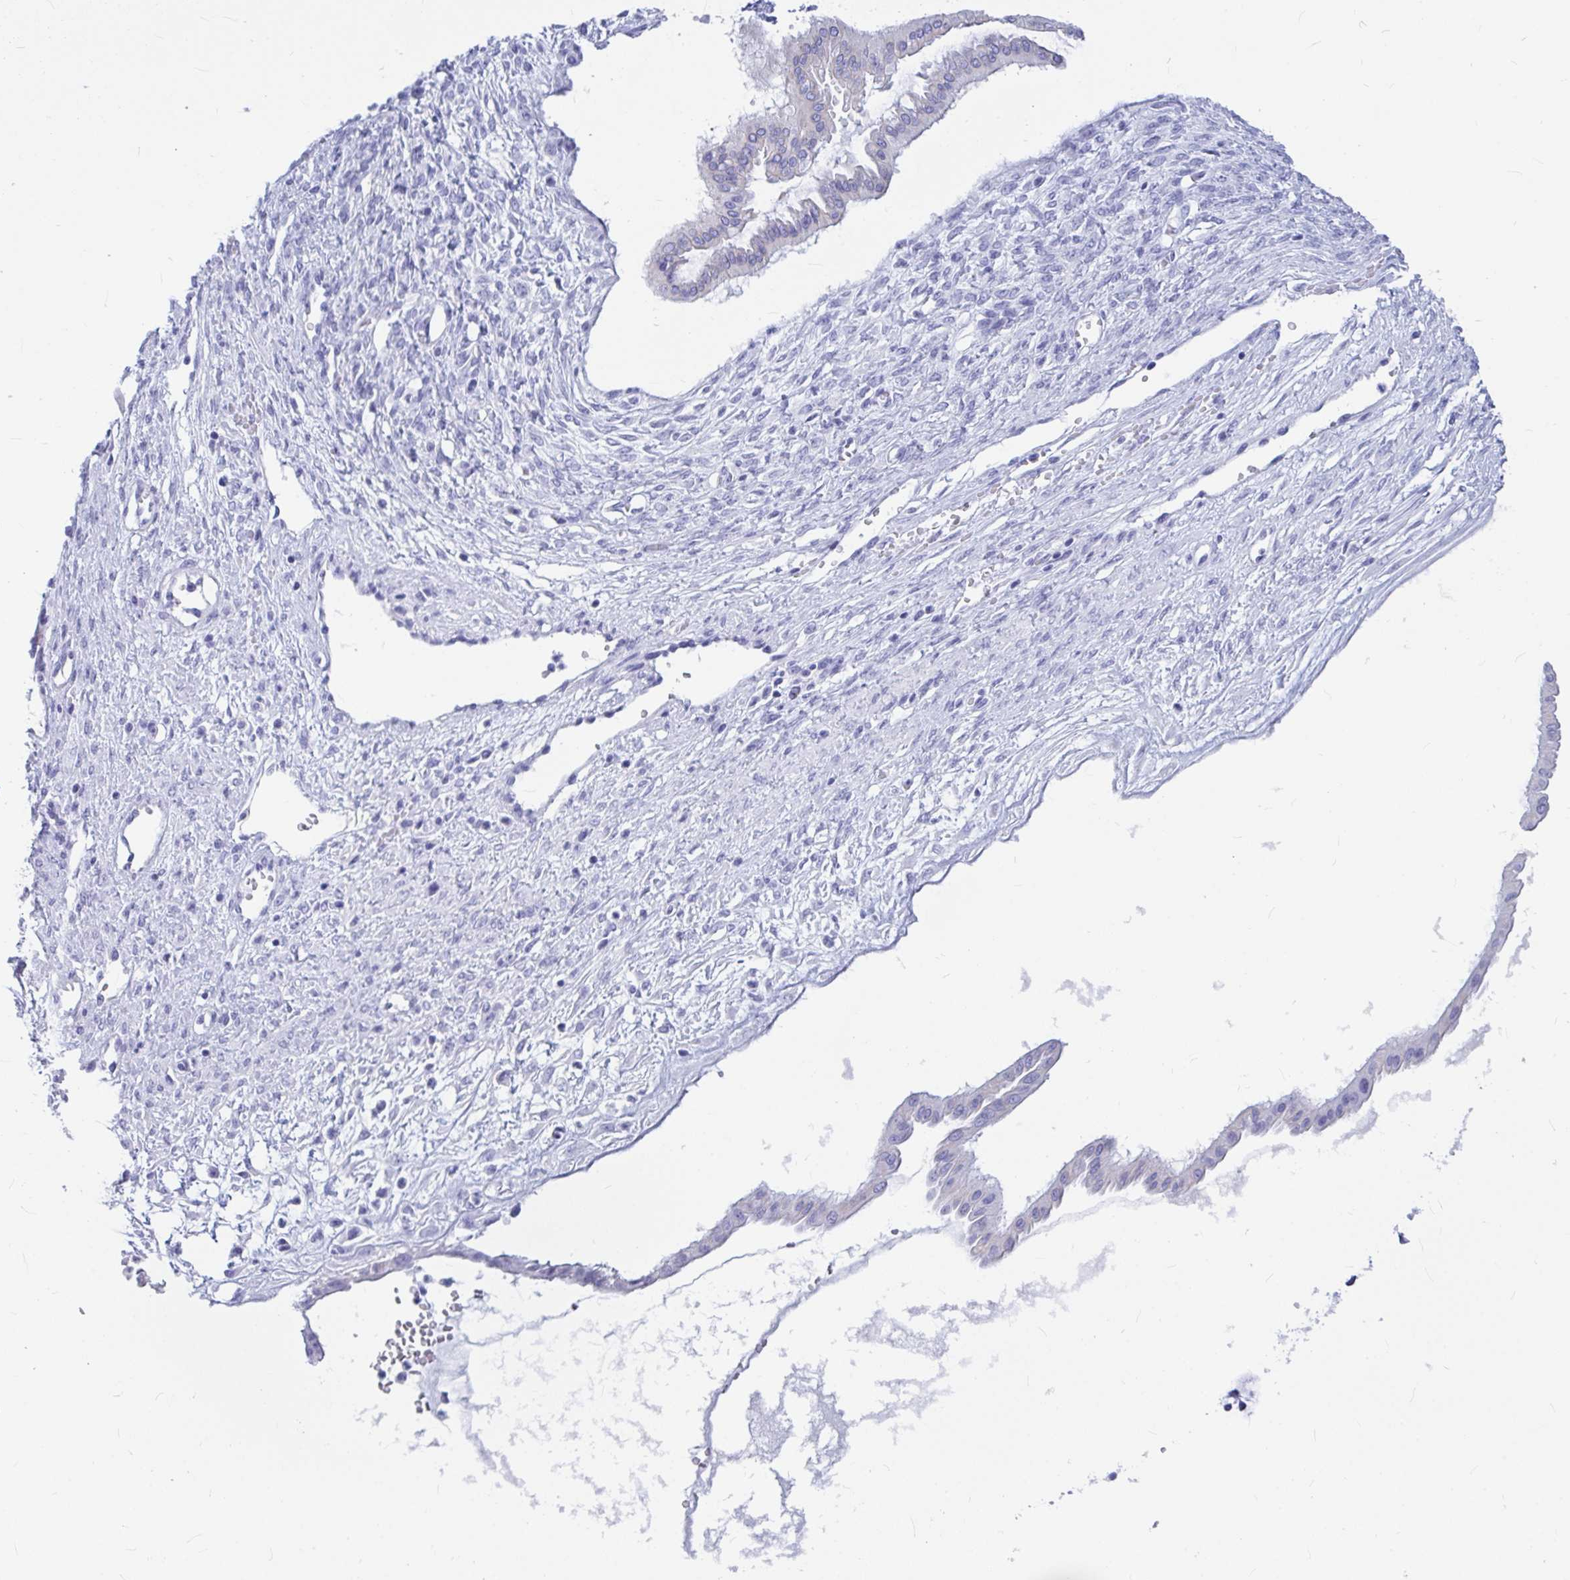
{"staining": {"intensity": "negative", "quantity": "none", "location": "none"}, "tissue": "ovarian cancer", "cell_type": "Tumor cells", "image_type": "cancer", "snomed": [{"axis": "morphology", "description": "Cystadenocarcinoma, mucinous, NOS"}, {"axis": "topography", "description": "Ovary"}], "caption": "Immunohistochemical staining of mucinous cystadenocarcinoma (ovarian) exhibits no significant expression in tumor cells.", "gene": "OR5J2", "patient": {"sex": "female", "age": 73}}